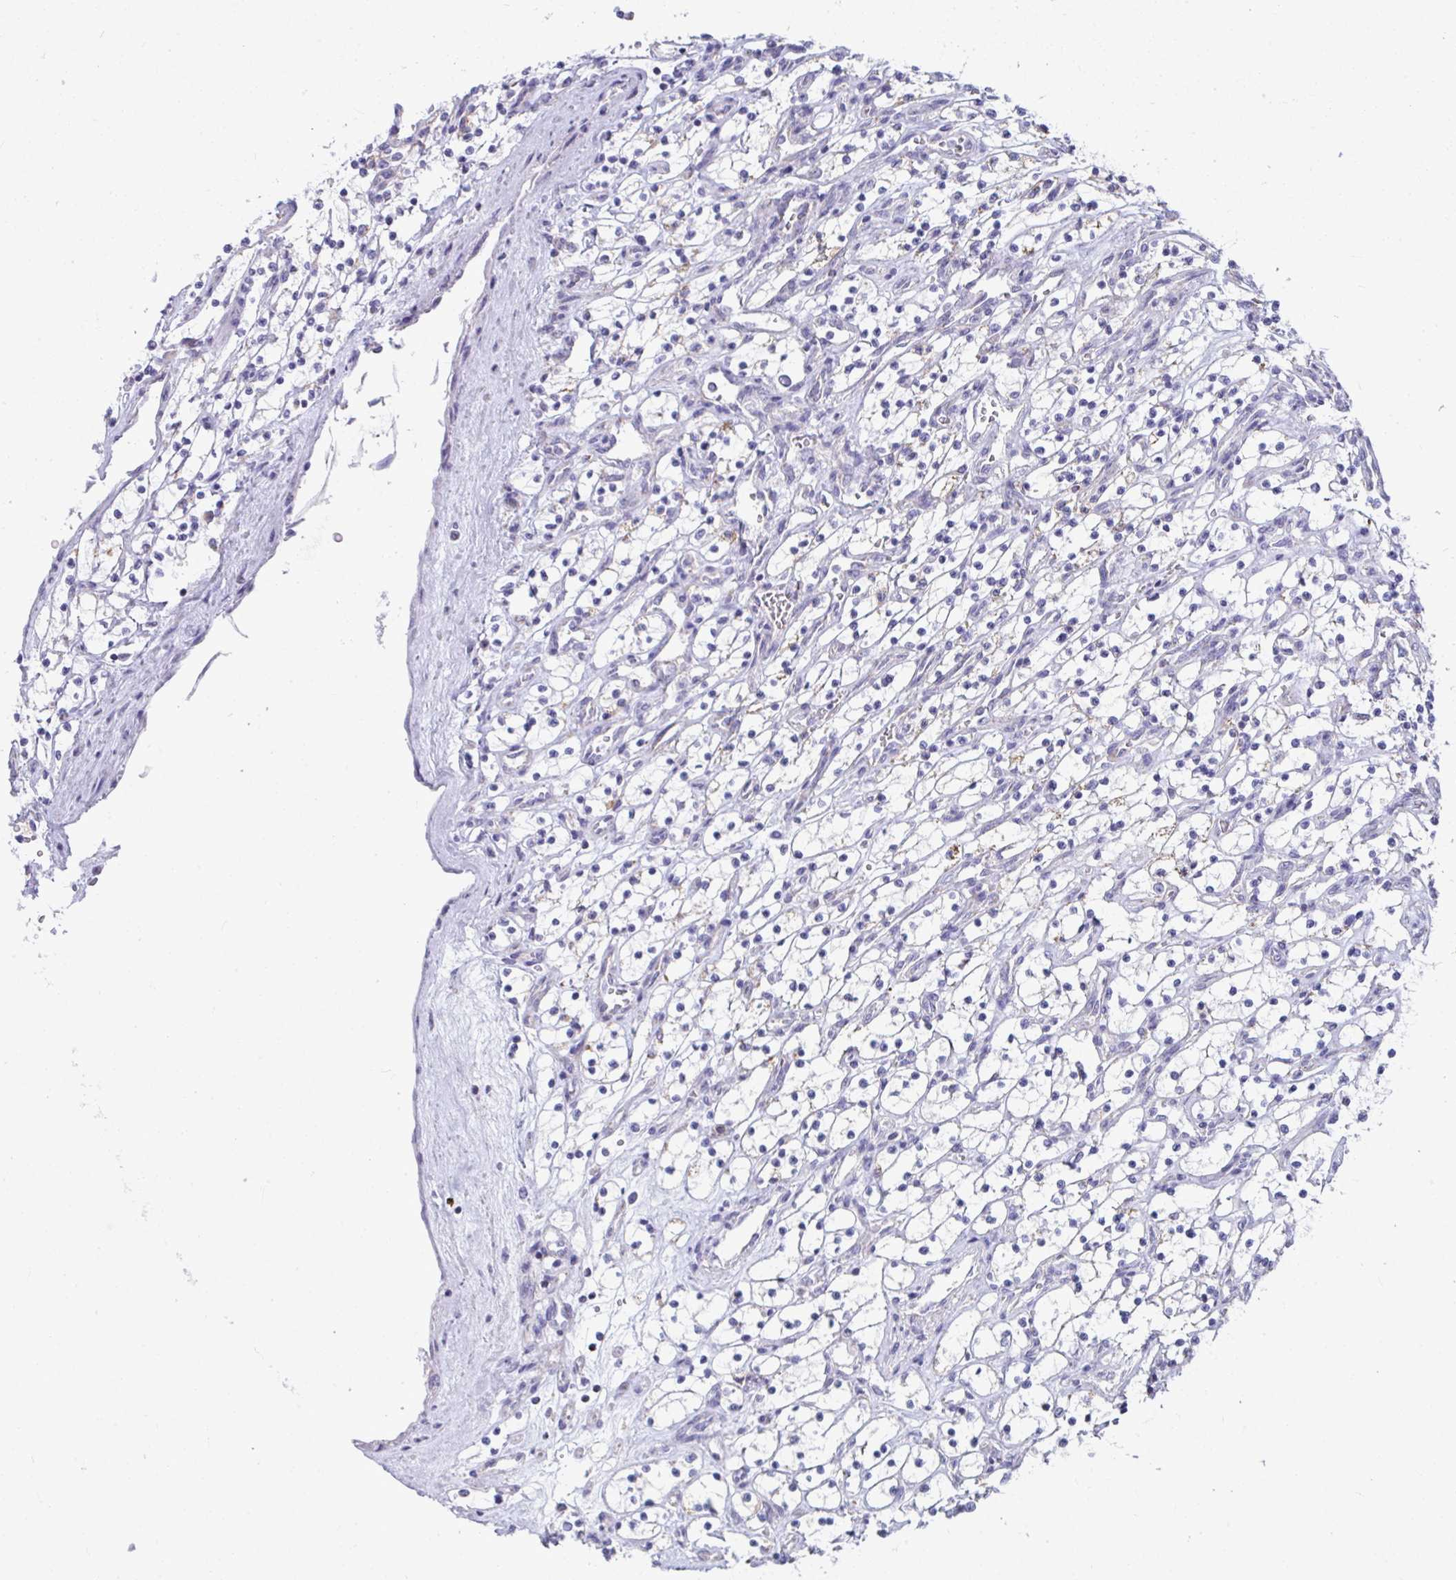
{"staining": {"intensity": "negative", "quantity": "none", "location": "none"}, "tissue": "renal cancer", "cell_type": "Tumor cells", "image_type": "cancer", "snomed": [{"axis": "morphology", "description": "Adenocarcinoma, NOS"}, {"axis": "topography", "description": "Kidney"}], "caption": "This is an immunohistochemistry micrograph of human renal cancer (adenocarcinoma). There is no positivity in tumor cells.", "gene": "SLC6A1", "patient": {"sex": "female", "age": 69}}